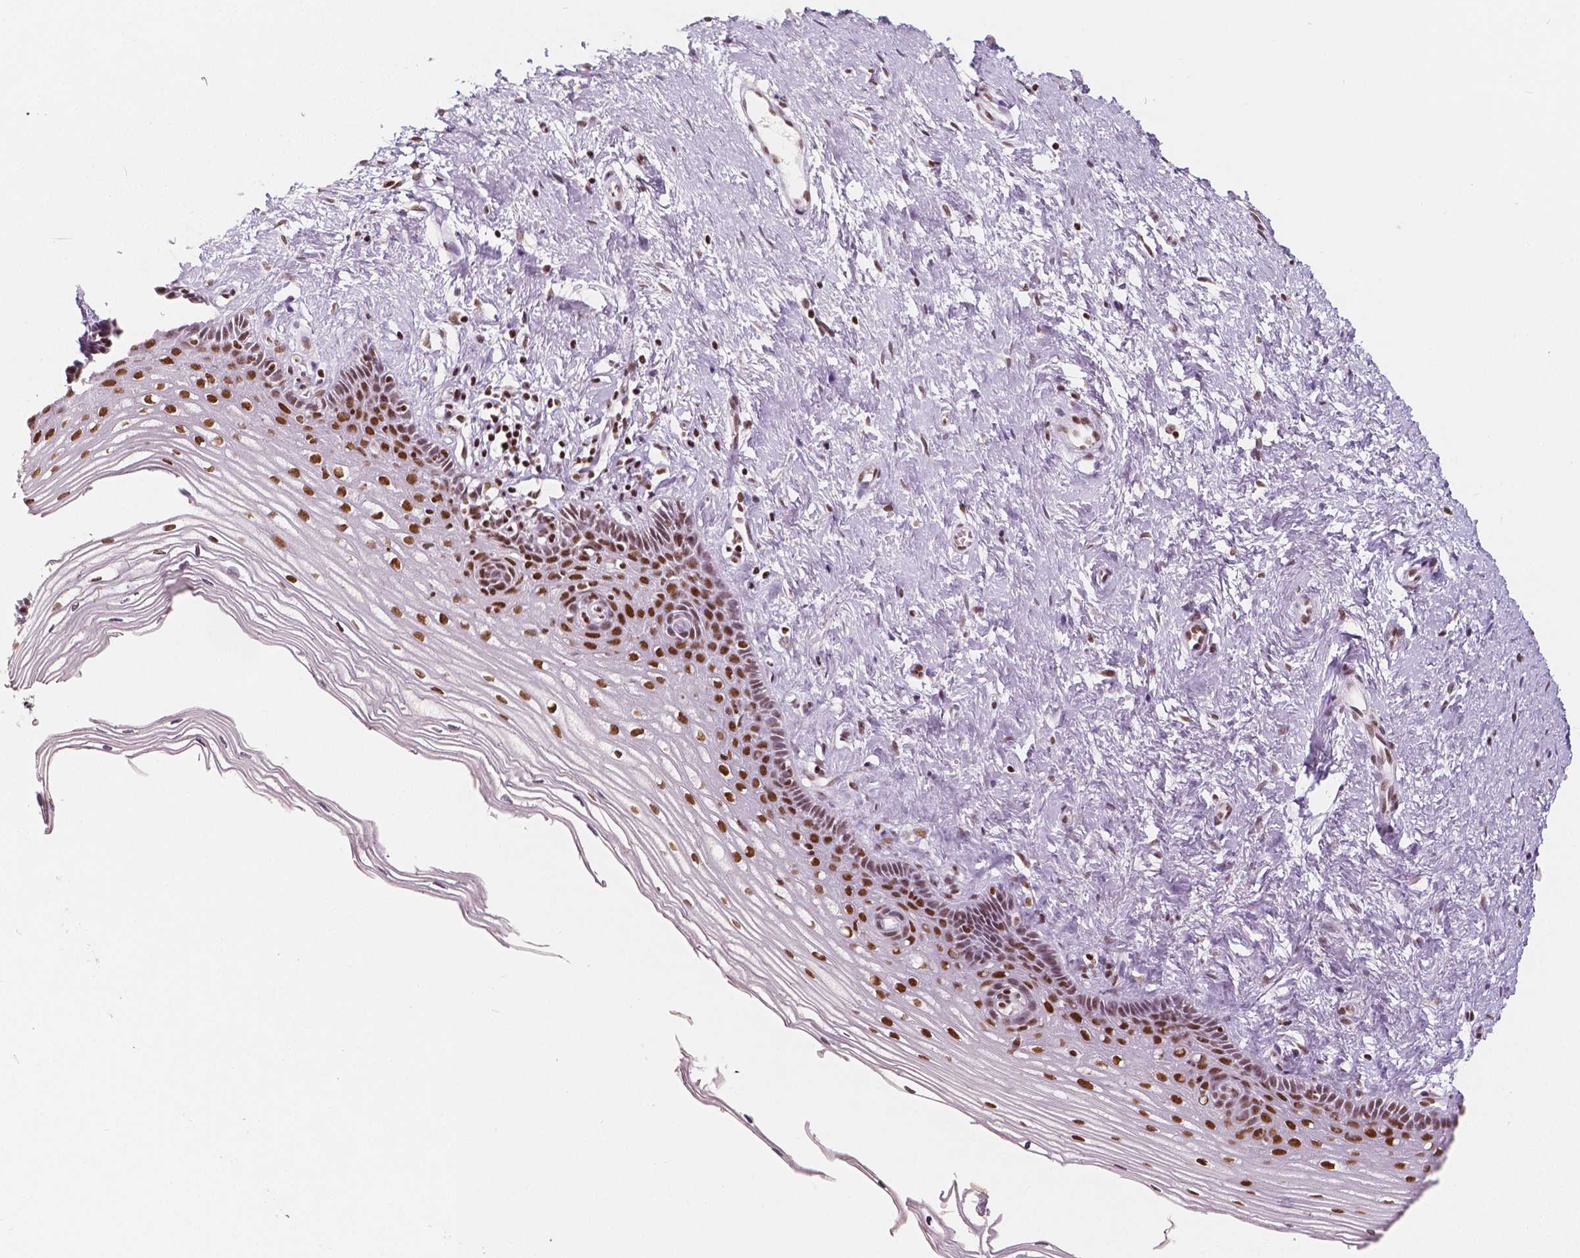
{"staining": {"intensity": "strong", "quantity": "25%-75%", "location": "nuclear"}, "tissue": "cervix", "cell_type": "Squamous epithelial cells", "image_type": "normal", "snomed": [{"axis": "morphology", "description": "Normal tissue, NOS"}, {"axis": "topography", "description": "Cervix"}], "caption": "DAB immunohistochemical staining of benign cervix demonstrates strong nuclear protein expression in about 25%-75% of squamous epithelial cells.", "gene": "HDAC1", "patient": {"sex": "female", "age": 40}}